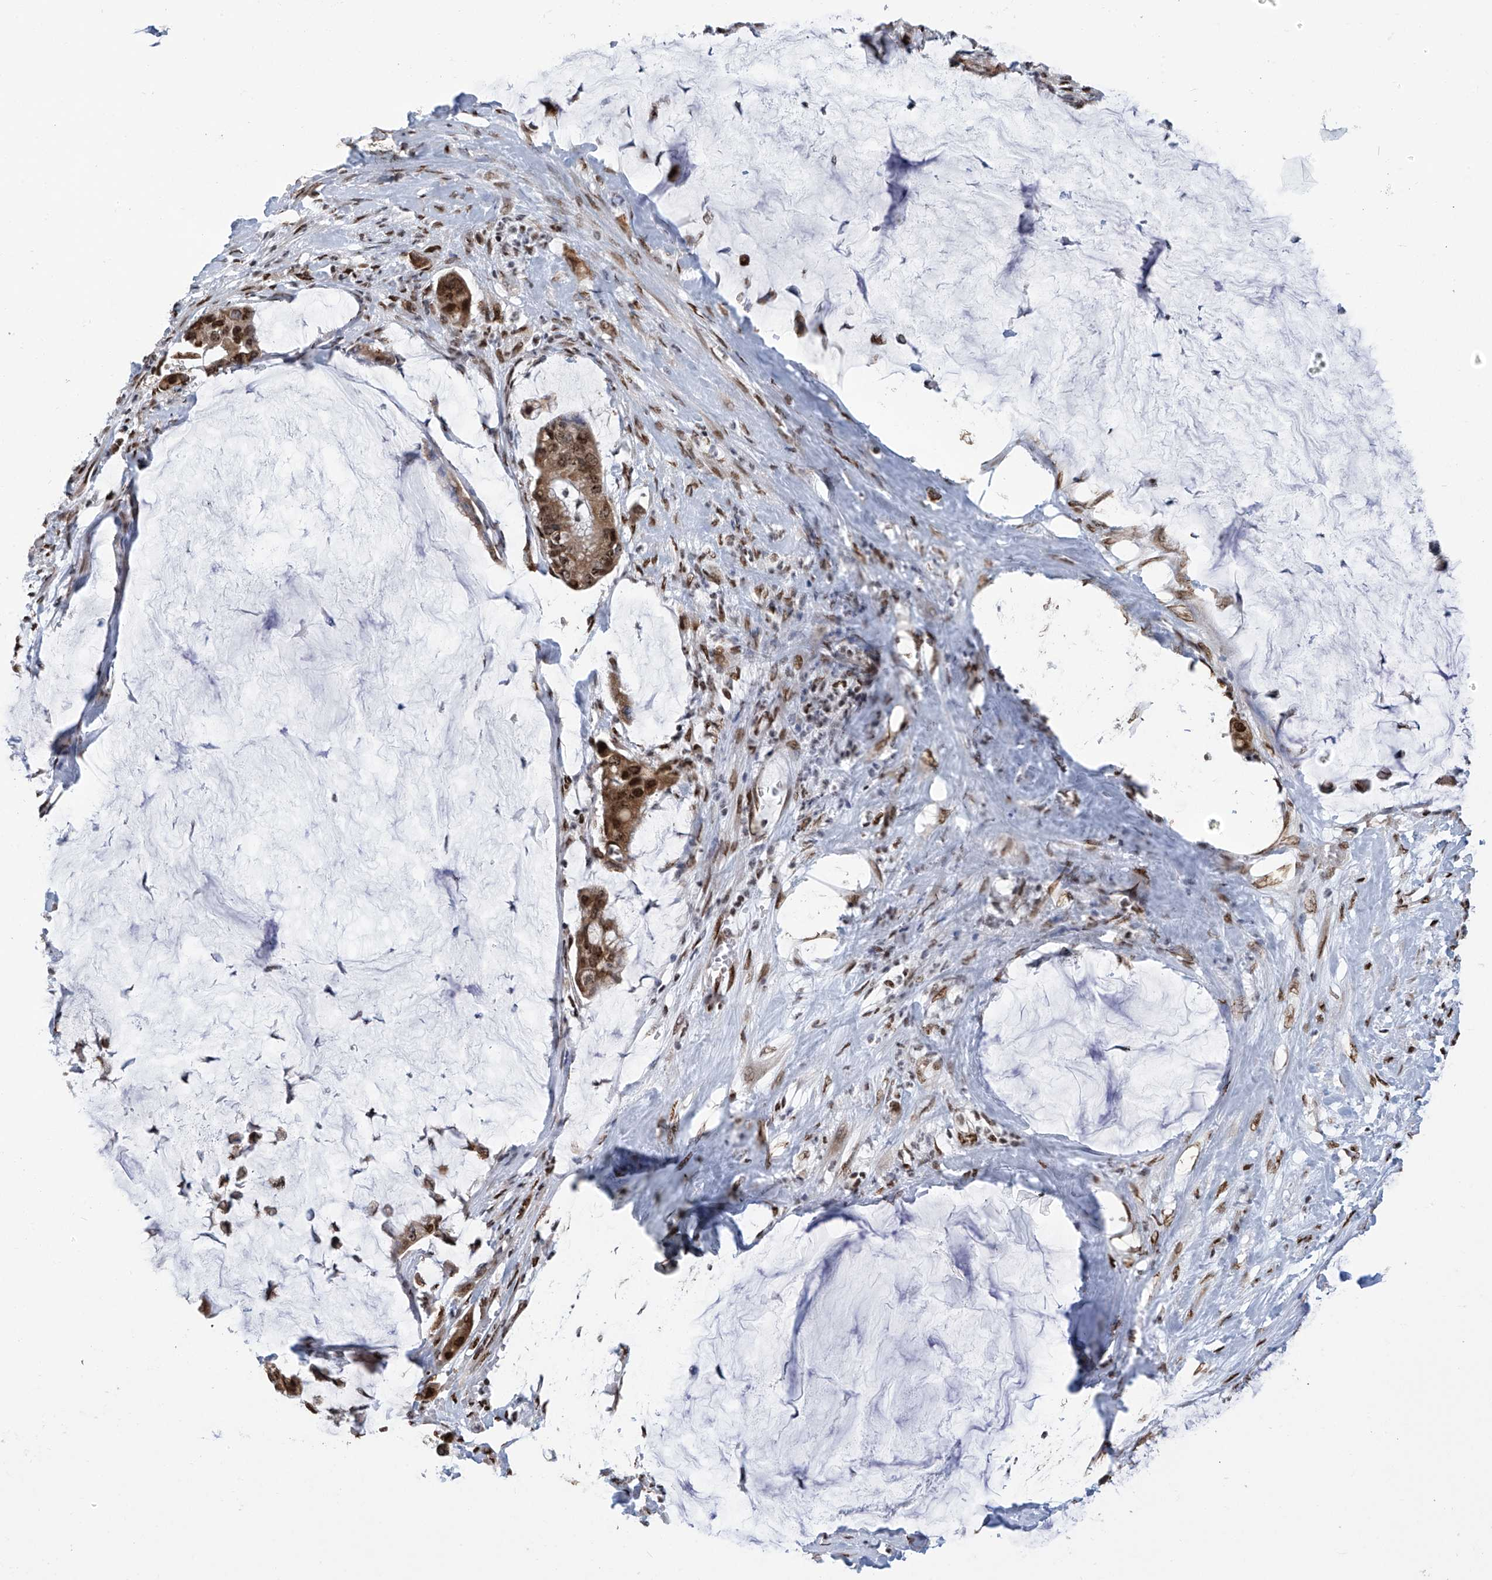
{"staining": {"intensity": "strong", "quantity": ">75%", "location": "cytoplasmic/membranous,nuclear"}, "tissue": "pancreatic cancer", "cell_type": "Tumor cells", "image_type": "cancer", "snomed": [{"axis": "morphology", "description": "Adenocarcinoma, NOS"}, {"axis": "topography", "description": "Pancreas"}], "caption": "DAB (3,3'-diaminobenzidine) immunohistochemical staining of pancreatic adenocarcinoma reveals strong cytoplasmic/membranous and nuclear protein staining in about >75% of tumor cells.", "gene": "APLF", "patient": {"sex": "male", "age": 41}}